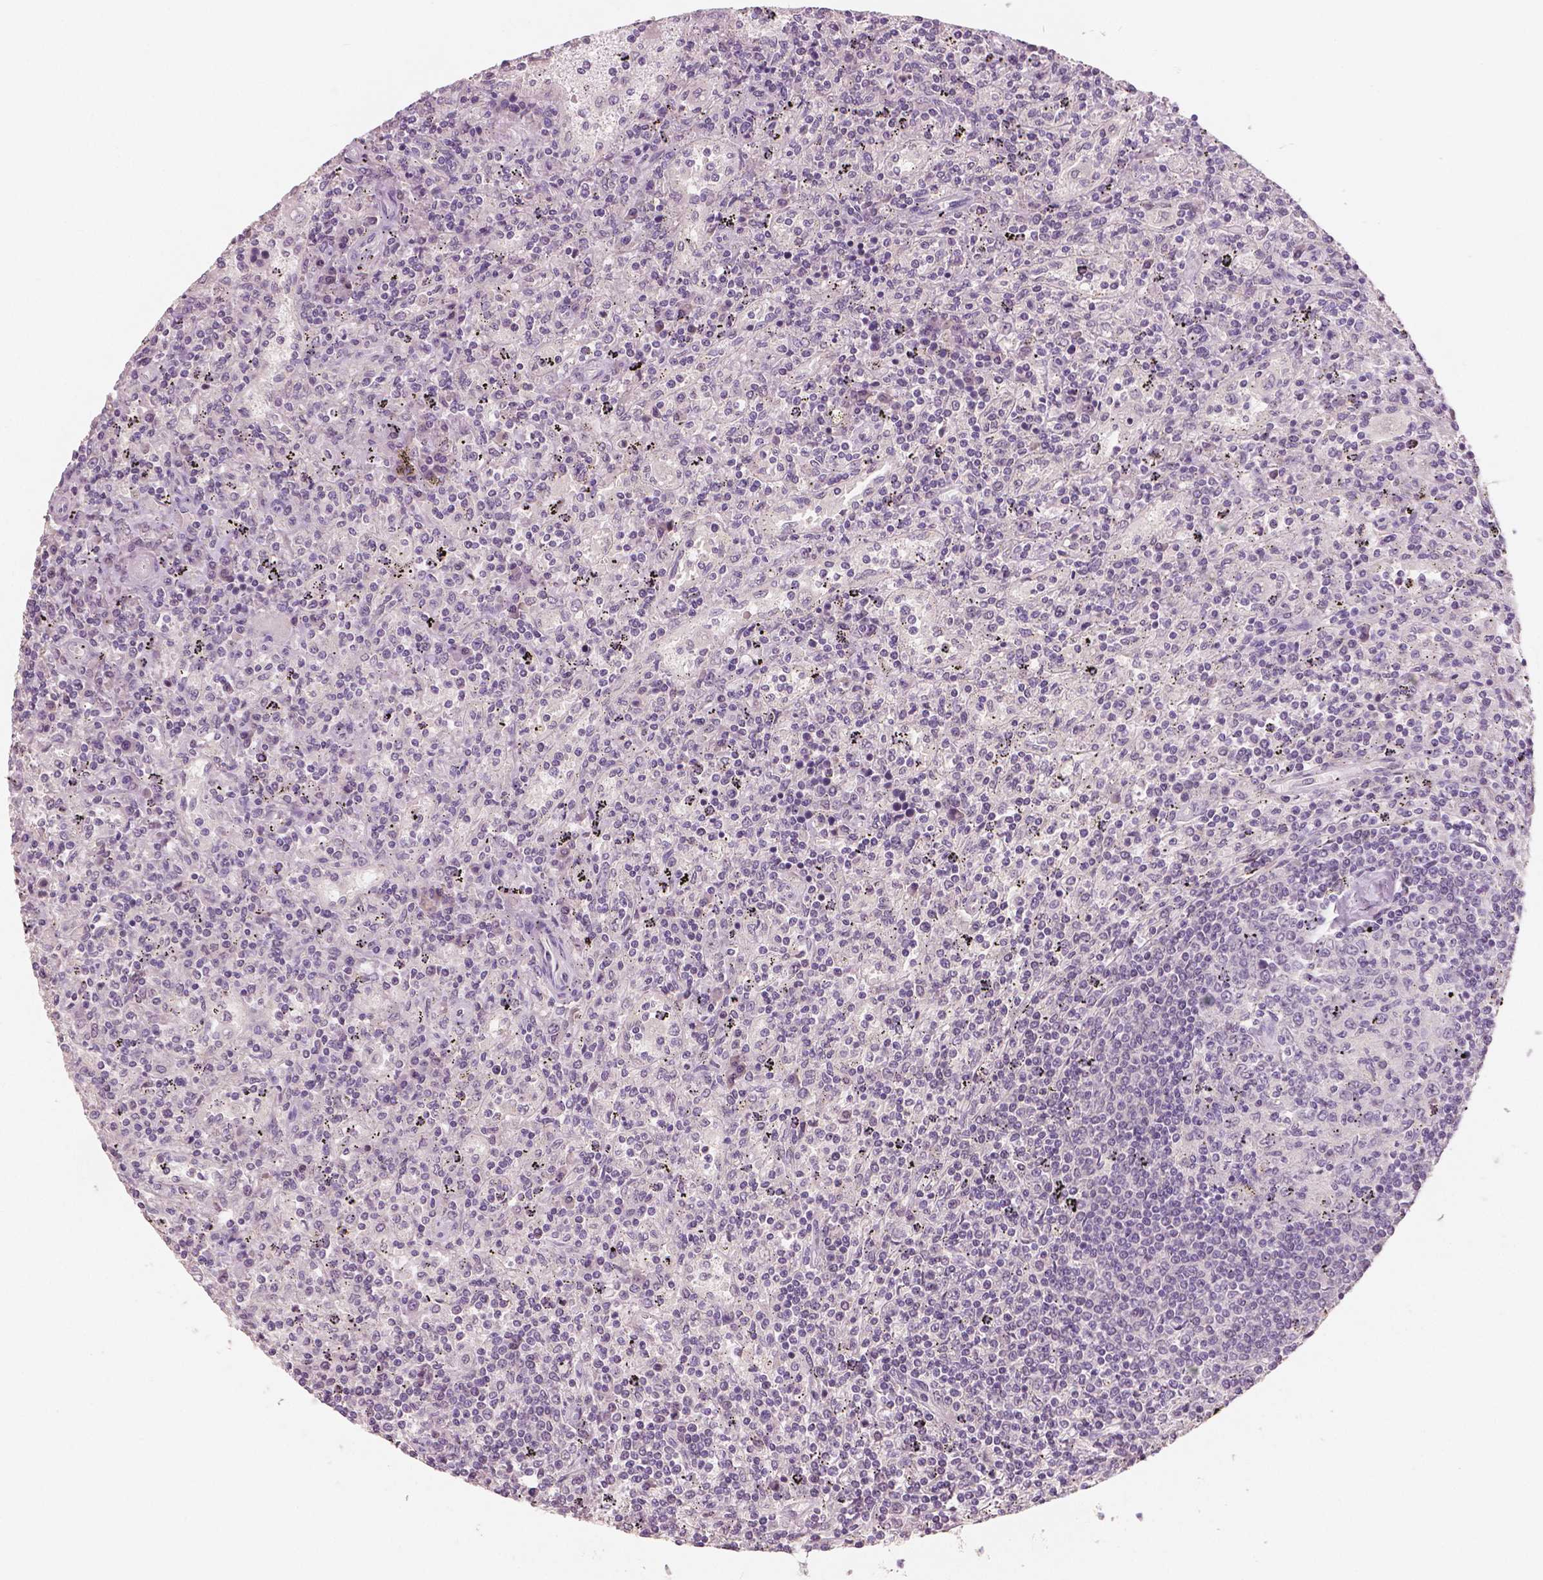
{"staining": {"intensity": "negative", "quantity": "none", "location": "none"}, "tissue": "lymphoma", "cell_type": "Tumor cells", "image_type": "cancer", "snomed": [{"axis": "morphology", "description": "Malignant lymphoma, non-Hodgkin's type, Low grade"}, {"axis": "topography", "description": "Spleen"}], "caption": "The image demonstrates no staining of tumor cells in low-grade malignant lymphoma, non-Hodgkin's type. The staining is performed using DAB (3,3'-diaminobenzidine) brown chromogen with nuclei counter-stained in using hematoxylin.", "gene": "RNASE7", "patient": {"sex": "male", "age": 62}}